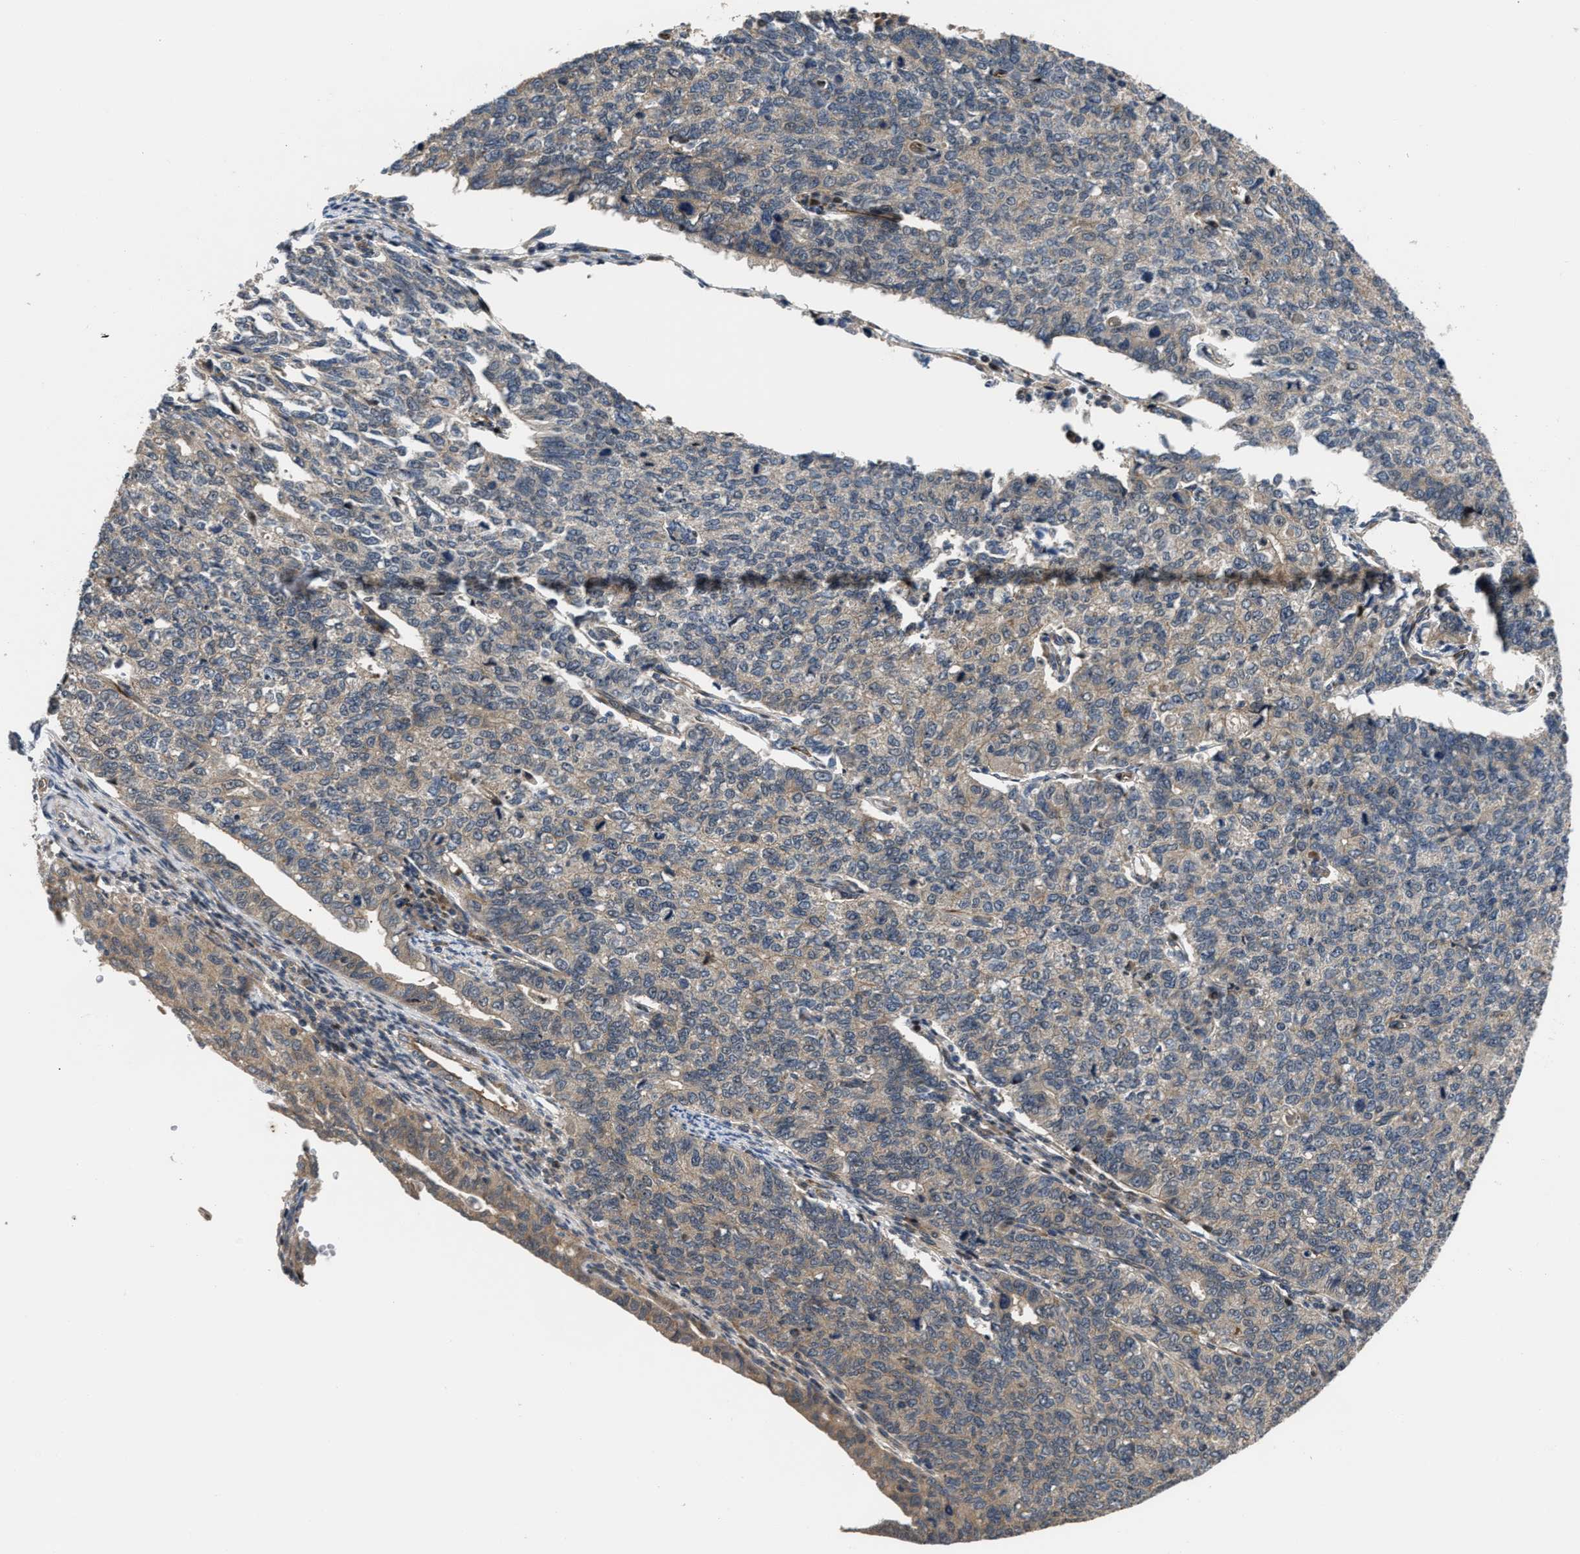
{"staining": {"intensity": "weak", "quantity": "<25%", "location": "cytoplasmic/membranous"}, "tissue": "cervical cancer", "cell_type": "Tumor cells", "image_type": "cancer", "snomed": [{"axis": "morphology", "description": "Squamous cell carcinoma, NOS"}, {"axis": "topography", "description": "Cervix"}], "caption": "Immunohistochemical staining of human cervical squamous cell carcinoma displays no significant expression in tumor cells.", "gene": "ALDH3A2", "patient": {"sex": "female", "age": 63}}